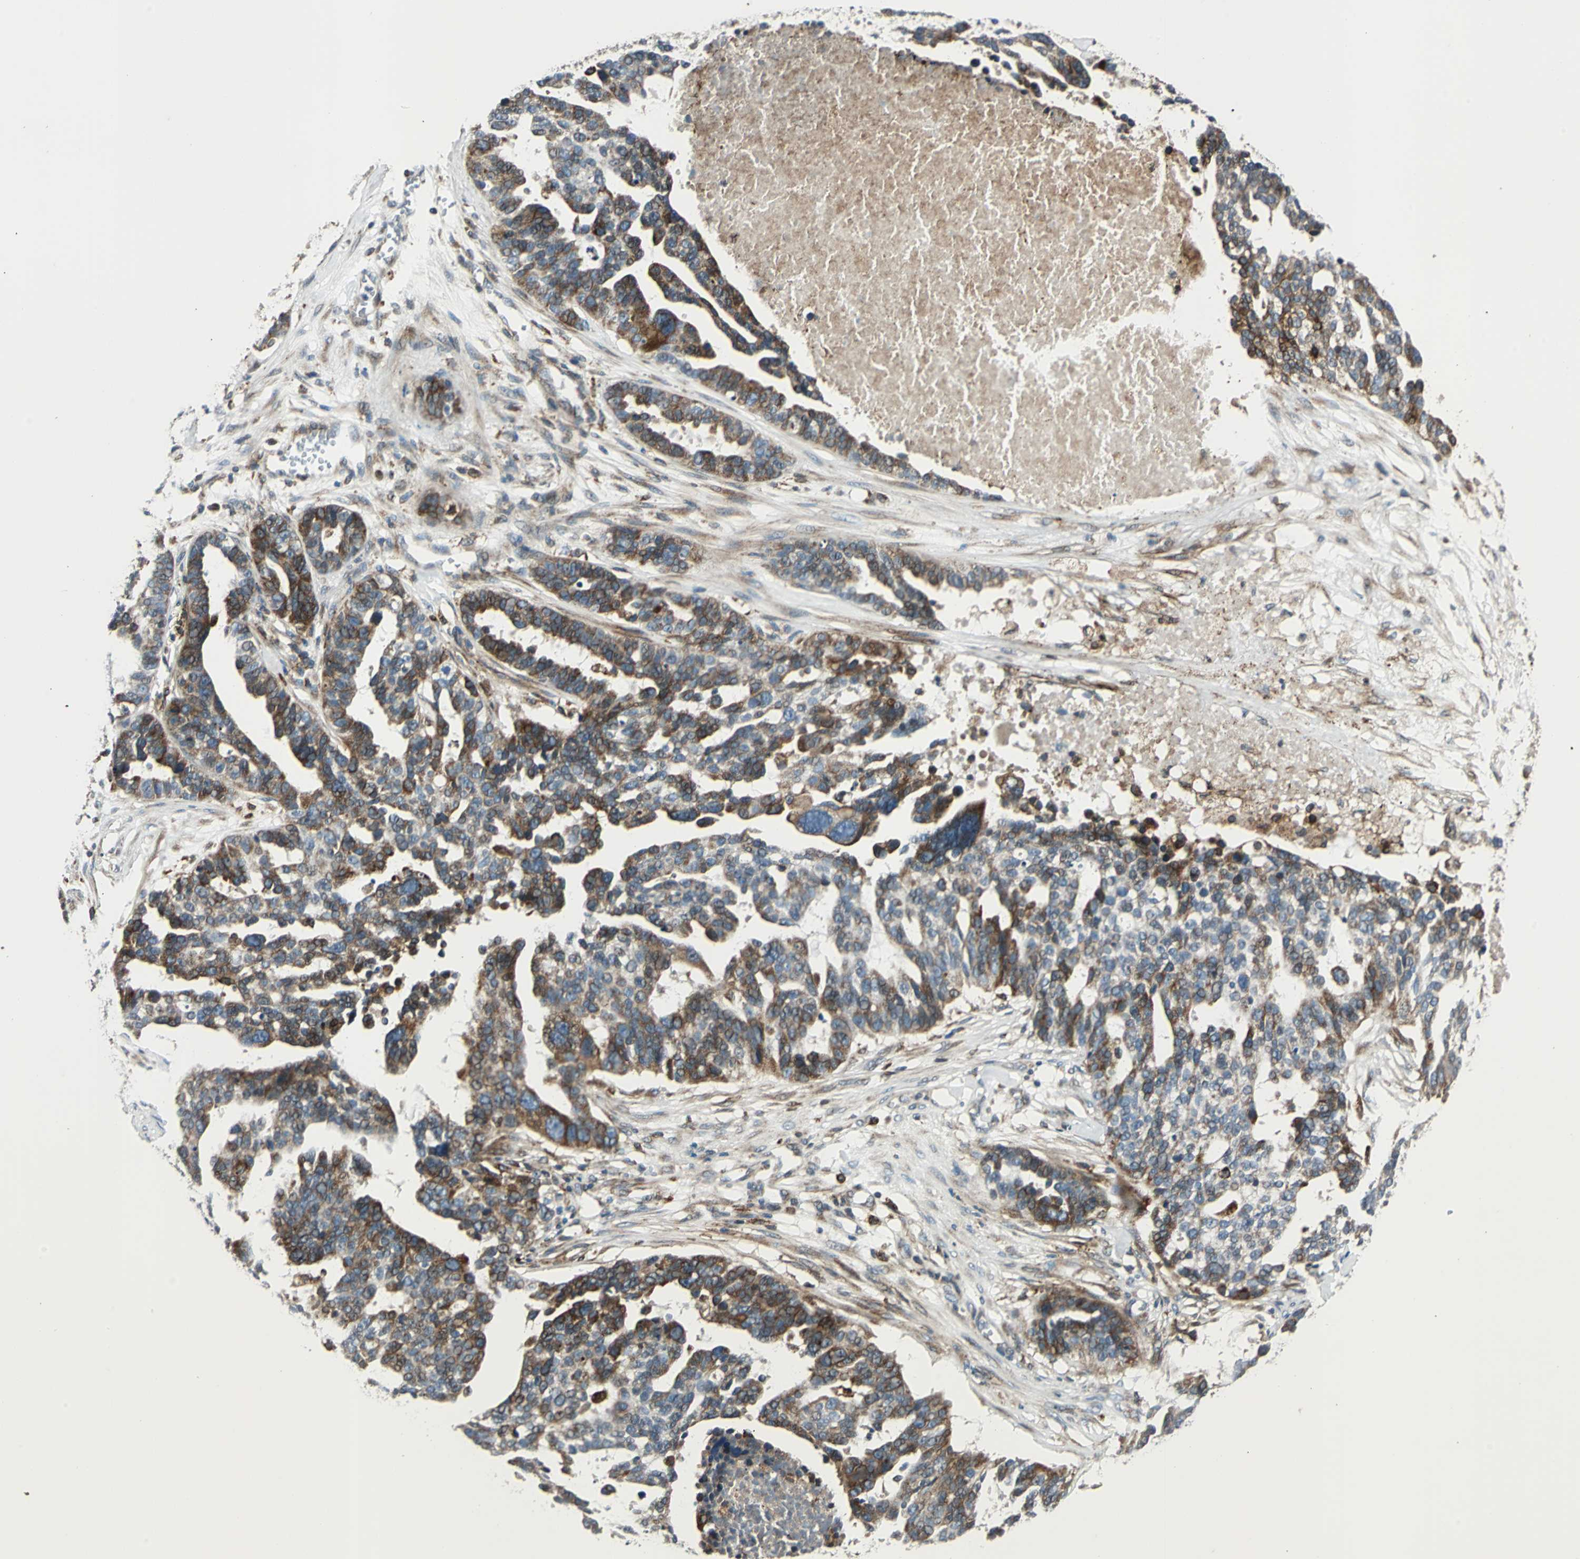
{"staining": {"intensity": "strong", "quantity": "25%-75%", "location": "cytoplasmic/membranous"}, "tissue": "ovarian cancer", "cell_type": "Tumor cells", "image_type": "cancer", "snomed": [{"axis": "morphology", "description": "Cystadenocarcinoma, serous, NOS"}, {"axis": "topography", "description": "Ovary"}], "caption": "Ovarian cancer (serous cystadenocarcinoma) stained for a protein (brown) exhibits strong cytoplasmic/membranous positive expression in approximately 25%-75% of tumor cells.", "gene": "HTATIP2", "patient": {"sex": "female", "age": 59}}